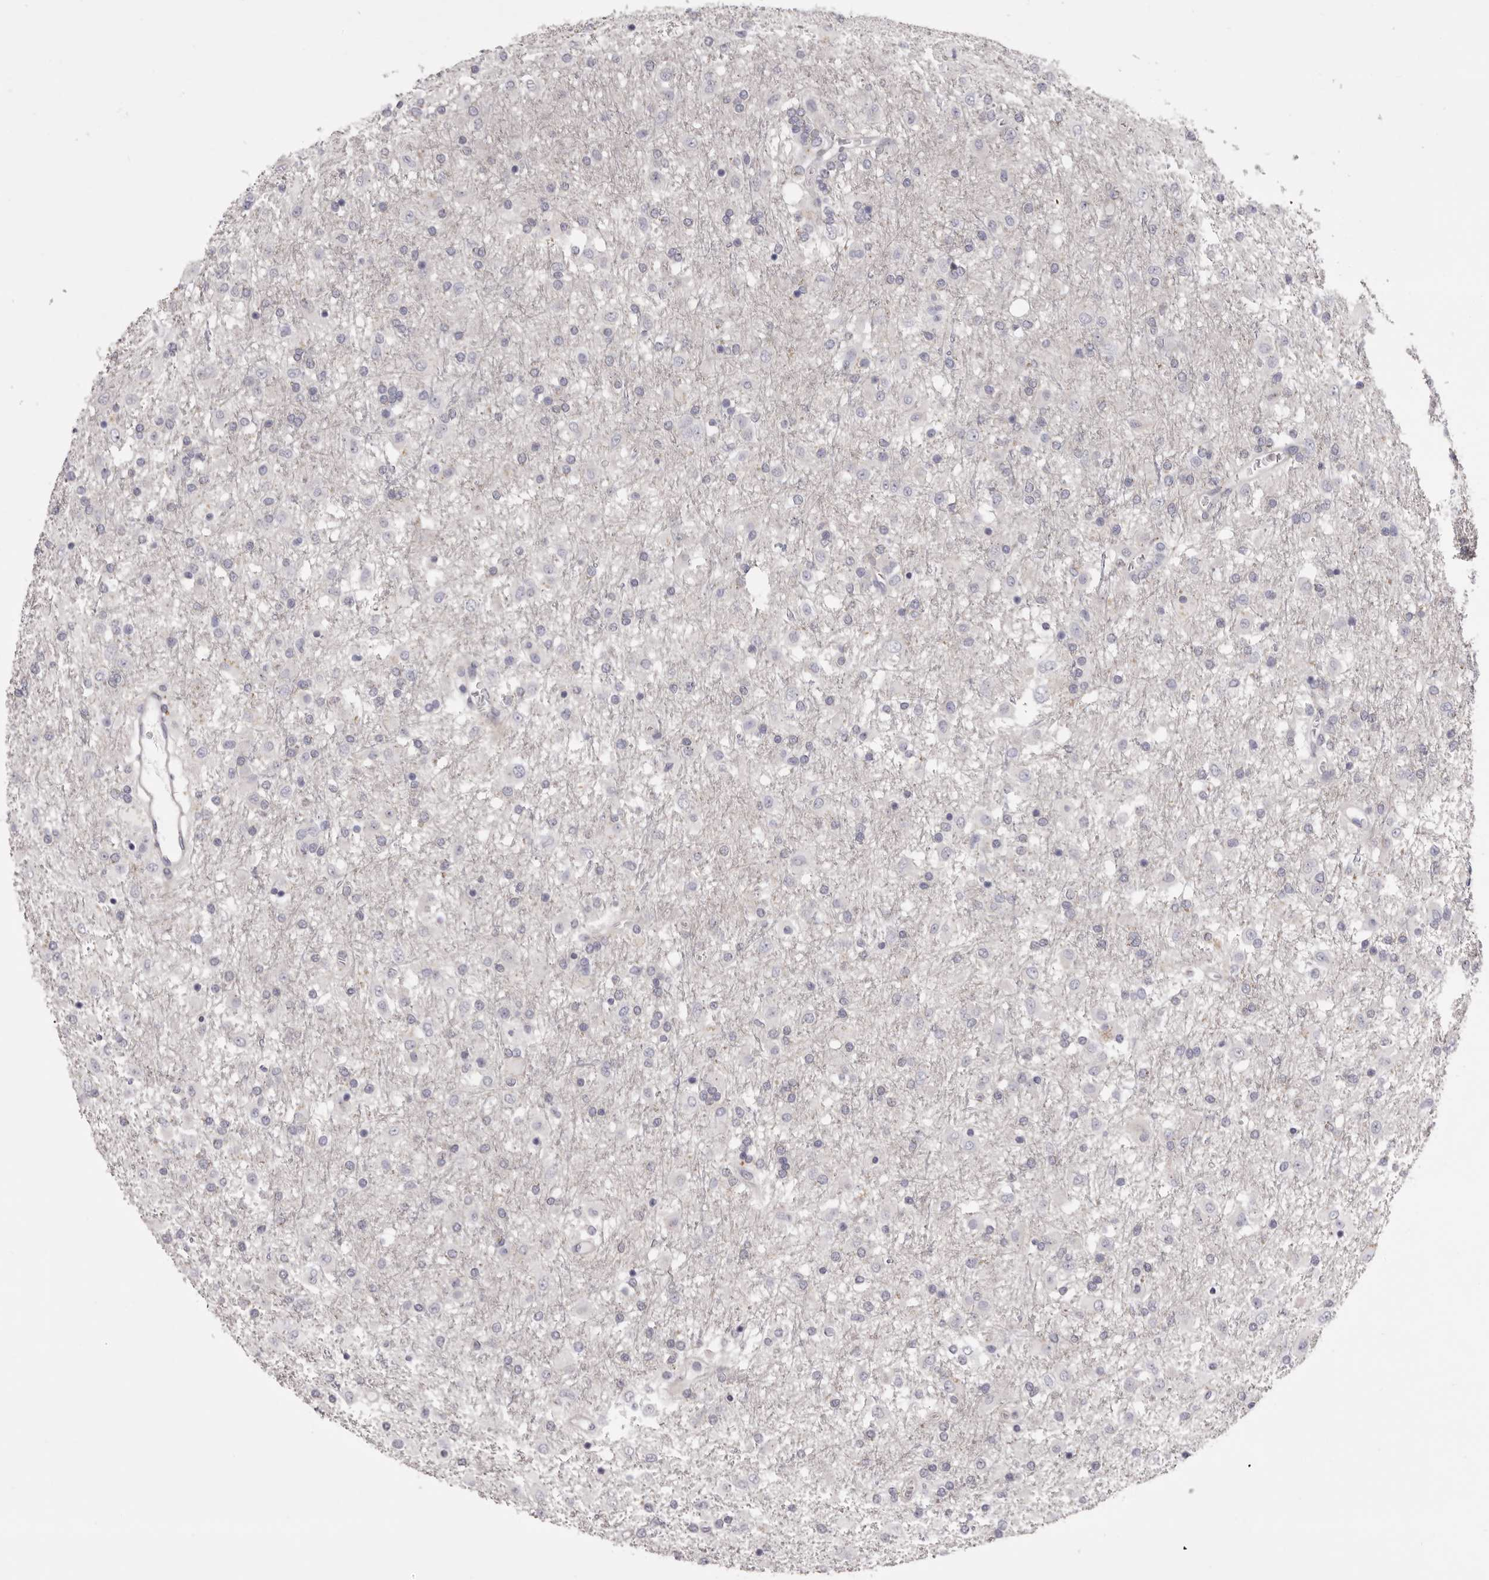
{"staining": {"intensity": "negative", "quantity": "none", "location": "none"}, "tissue": "glioma", "cell_type": "Tumor cells", "image_type": "cancer", "snomed": [{"axis": "morphology", "description": "Glioma, malignant, Low grade"}, {"axis": "topography", "description": "Brain"}], "caption": "Photomicrograph shows no protein expression in tumor cells of low-grade glioma (malignant) tissue.", "gene": "PEG10", "patient": {"sex": "male", "age": 65}}